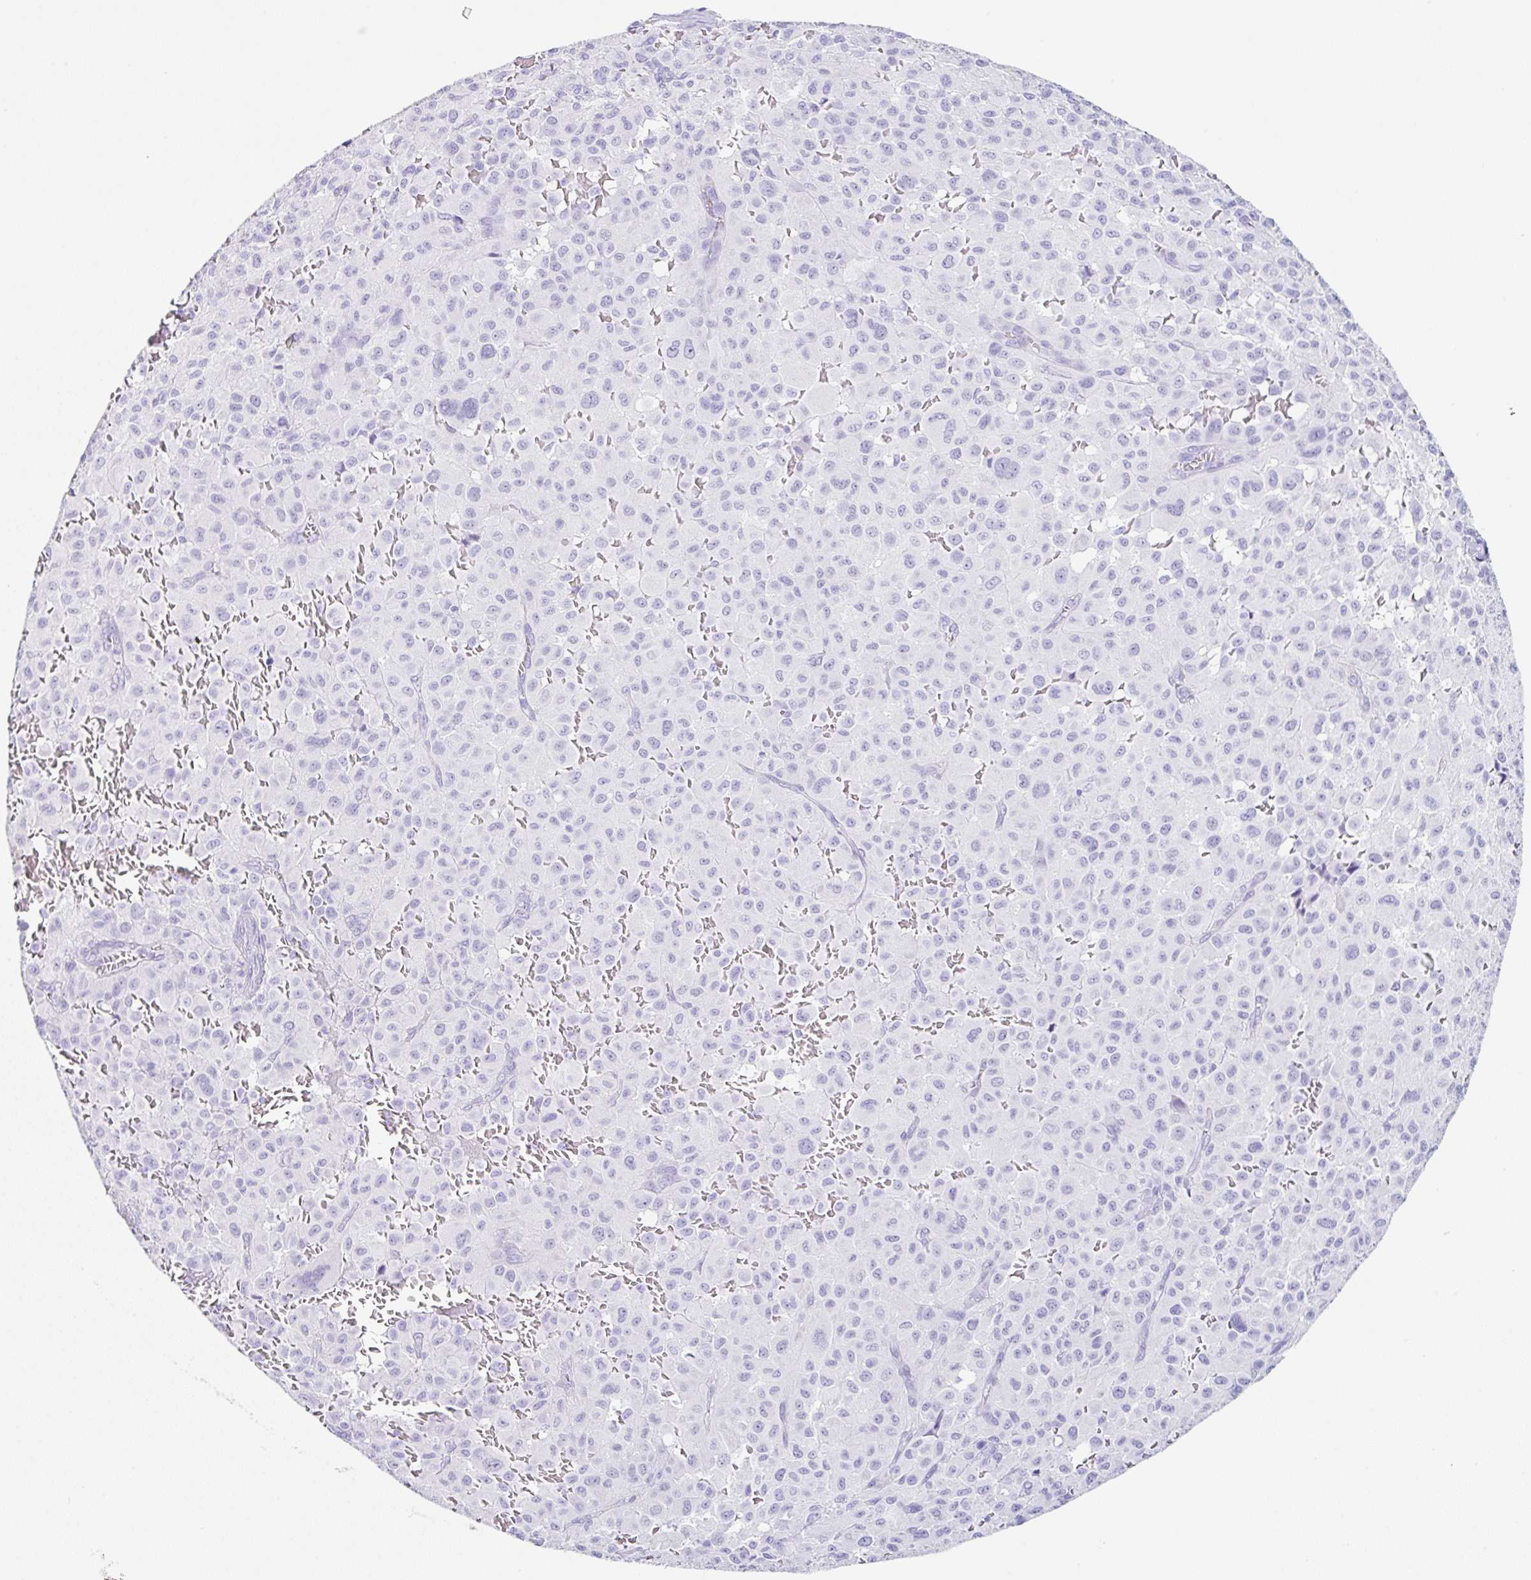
{"staining": {"intensity": "negative", "quantity": "none", "location": "none"}, "tissue": "melanoma", "cell_type": "Tumor cells", "image_type": "cancer", "snomed": [{"axis": "morphology", "description": "Malignant melanoma, NOS"}, {"axis": "topography", "description": "Skin"}], "caption": "A photomicrograph of melanoma stained for a protein demonstrates no brown staining in tumor cells.", "gene": "CLDND2", "patient": {"sex": "female", "age": 74}}